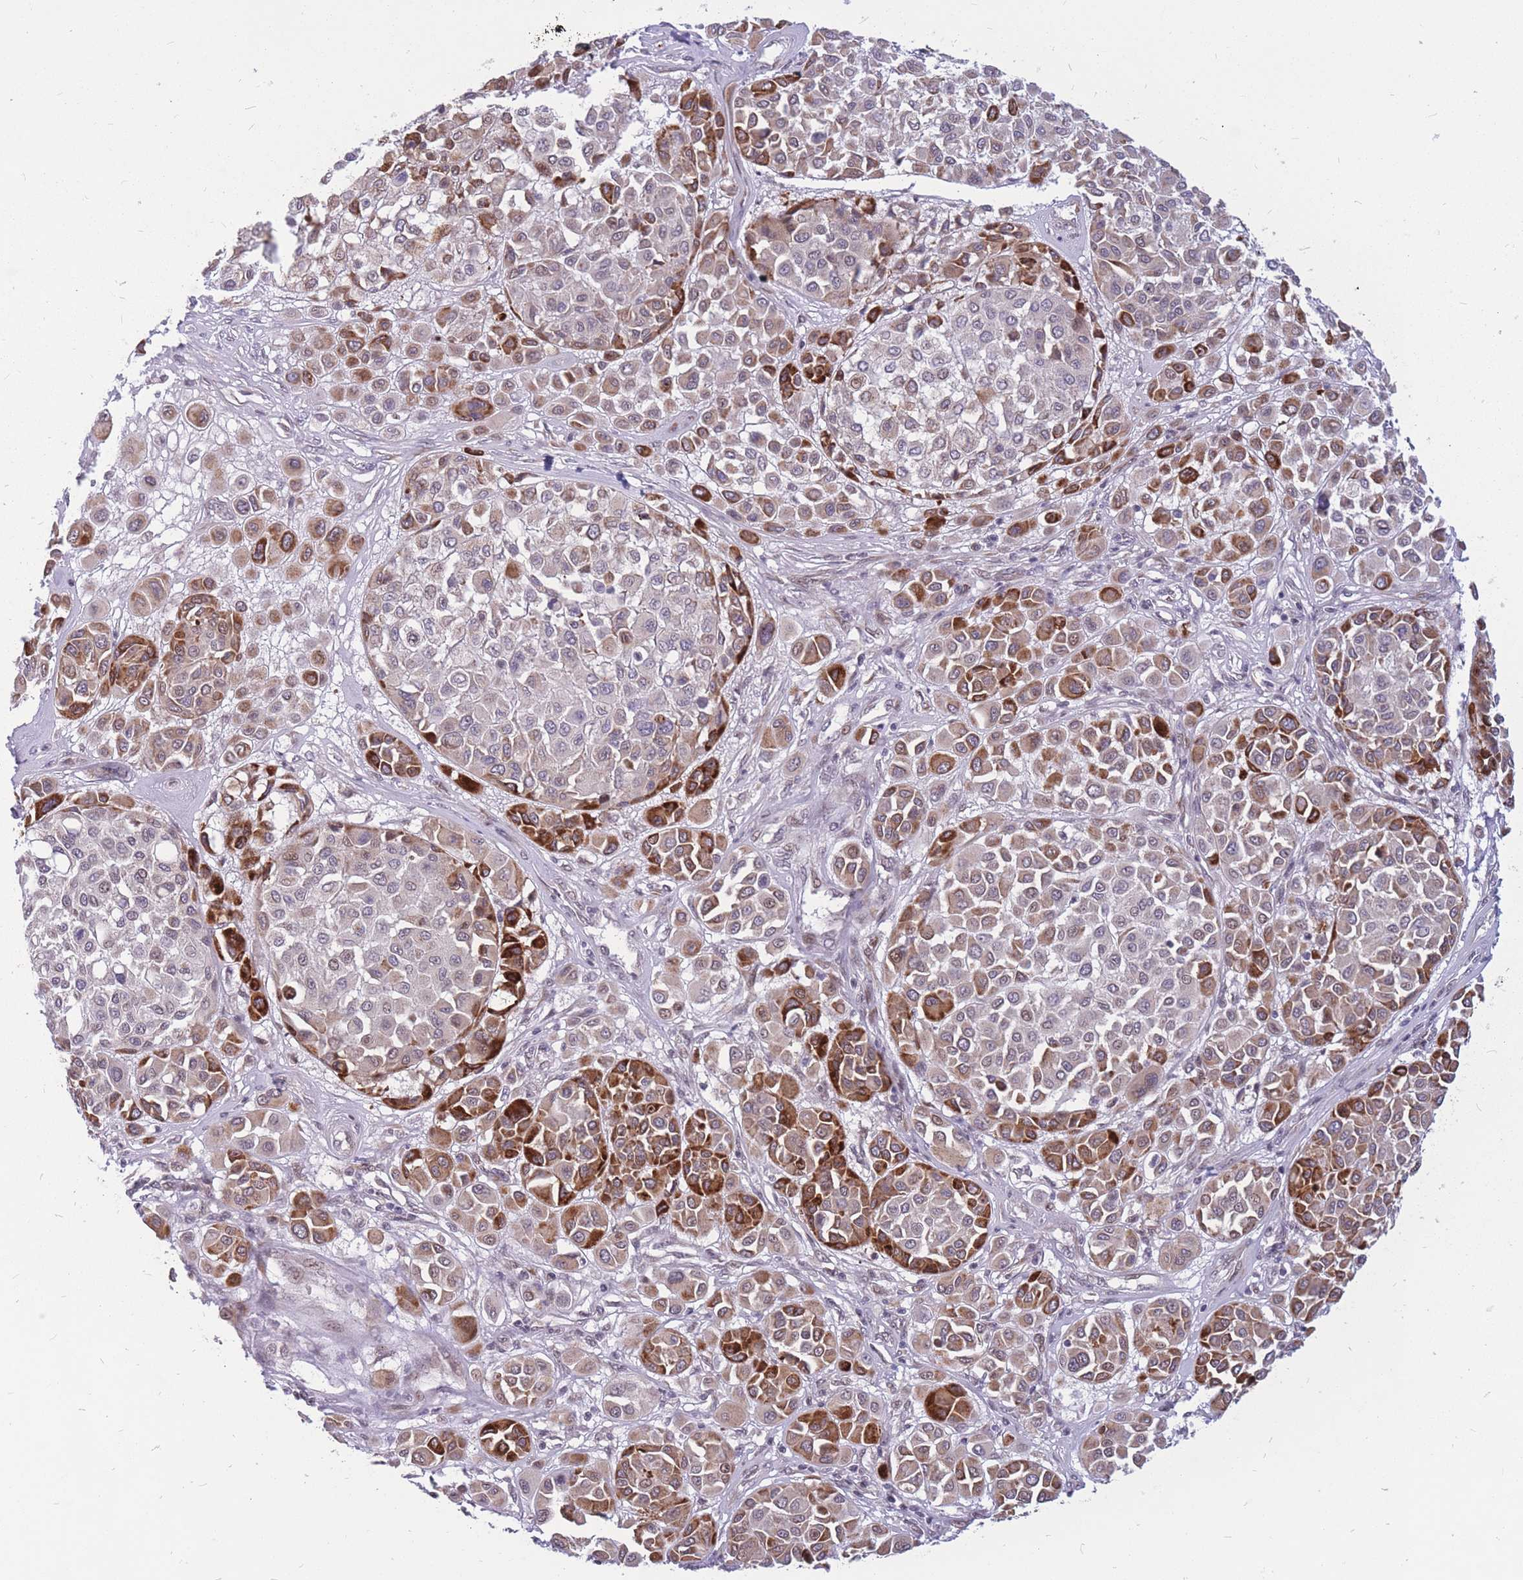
{"staining": {"intensity": "strong", "quantity": "<25%", "location": "cytoplasmic/membranous,nuclear"}, "tissue": "melanoma", "cell_type": "Tumor cells", "image_type": "cancer", "snomed": [{"axis": "morphology", "description": "Malignant melanoma, Metastatic site"}, {"axis": "topography", "description": "Soft tissue"}], "caption": "A brown stain shows strong cytoplasmic/membranous and nuclear expression of a protein in malignant melanoma (metastatic site) tumor cells.", "gene": "ADD2", "patient": {"sex": "male", "age": 41}}